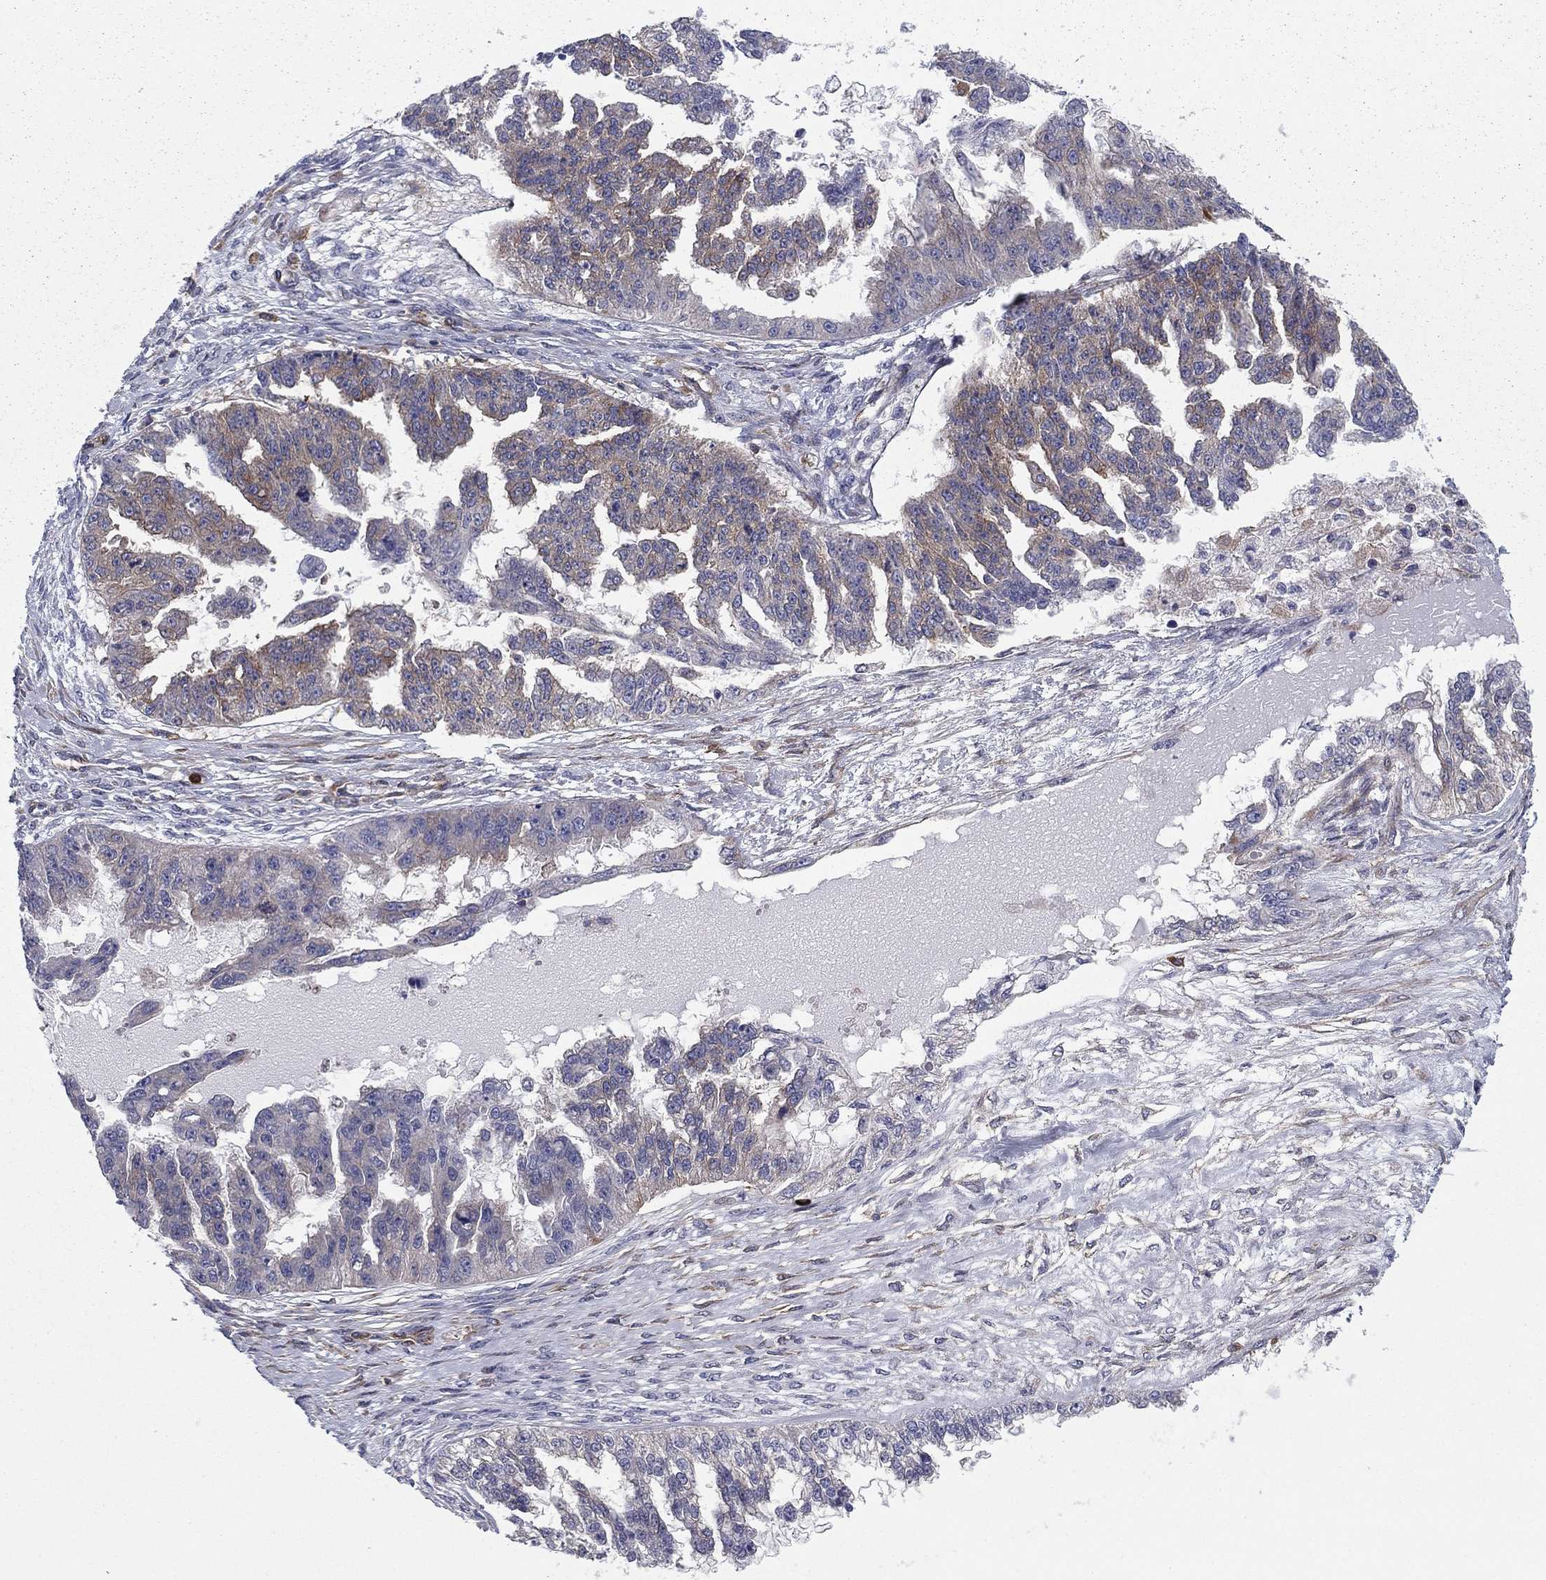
{"staining": {"intensity": "weak", "quantity": "25%-75%", "location": "cytoplasmic/membranous"}, "tissue": "ovarian cancer", "cell_type": "Tumor cells", "image_type": "cancer", "snomed": [{"axis": "morphology", "description": "Cystadenocarcinoma, serous, NOS"}, {"axis": "topography", "description": "Ovary"}], "caption": "A brown stain highlights weak cytoplasmic/membranous expression of a protein in human serous cystadenocarcinoma (ovarian) tumor cells.", "gene": "EHBP1L1", "patient": {"sex": "female", "age": 58}}